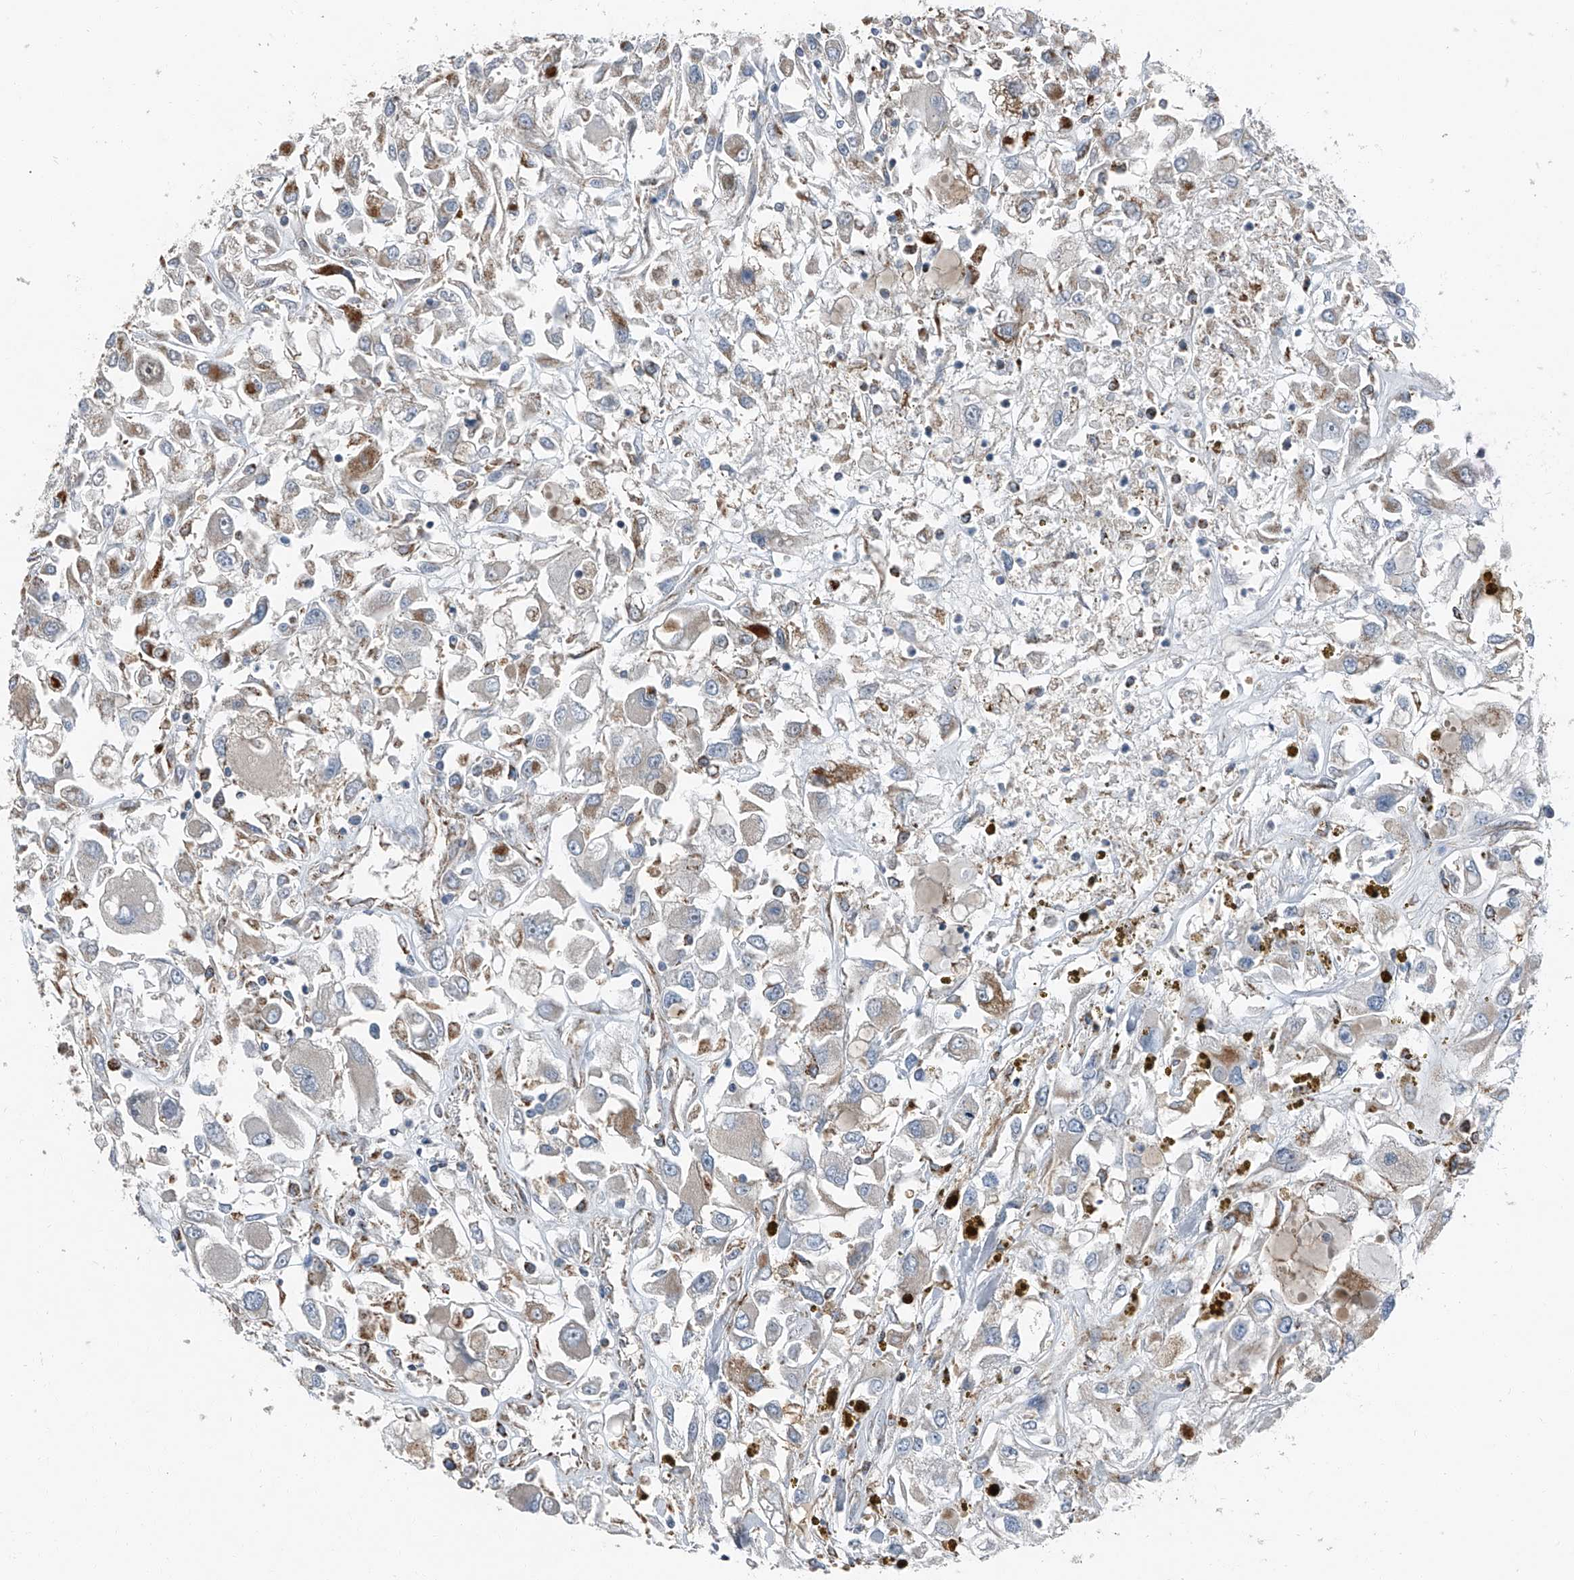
{"staining": {"intensity": "moderate", "quantity": "<25%", "location": "cytoplasmic/membranous"}, "tissue": "renal cancer", "cell_type": "Tumor cells", "image_type": "cancer", "snomed": [{"axis": "morphology", "description": "Adenocarcinoma, NOS"}, {"axis": "topography", "description": "Kidney"}], "caption": "Immunohistochemistry (IHC) of human renal cancer reveals low levels of moderate cytoplasmic/membranous expression in about <25% of tumor cells. The protein of interest is stained brown, and the nuclei are stained in blue (DAB (3,3'-diaminobenzidine) IHC with brightfield microscopy, high magnification).", "gene": "CHRNA7", "patient": {"sex": "female", "age": 52}}